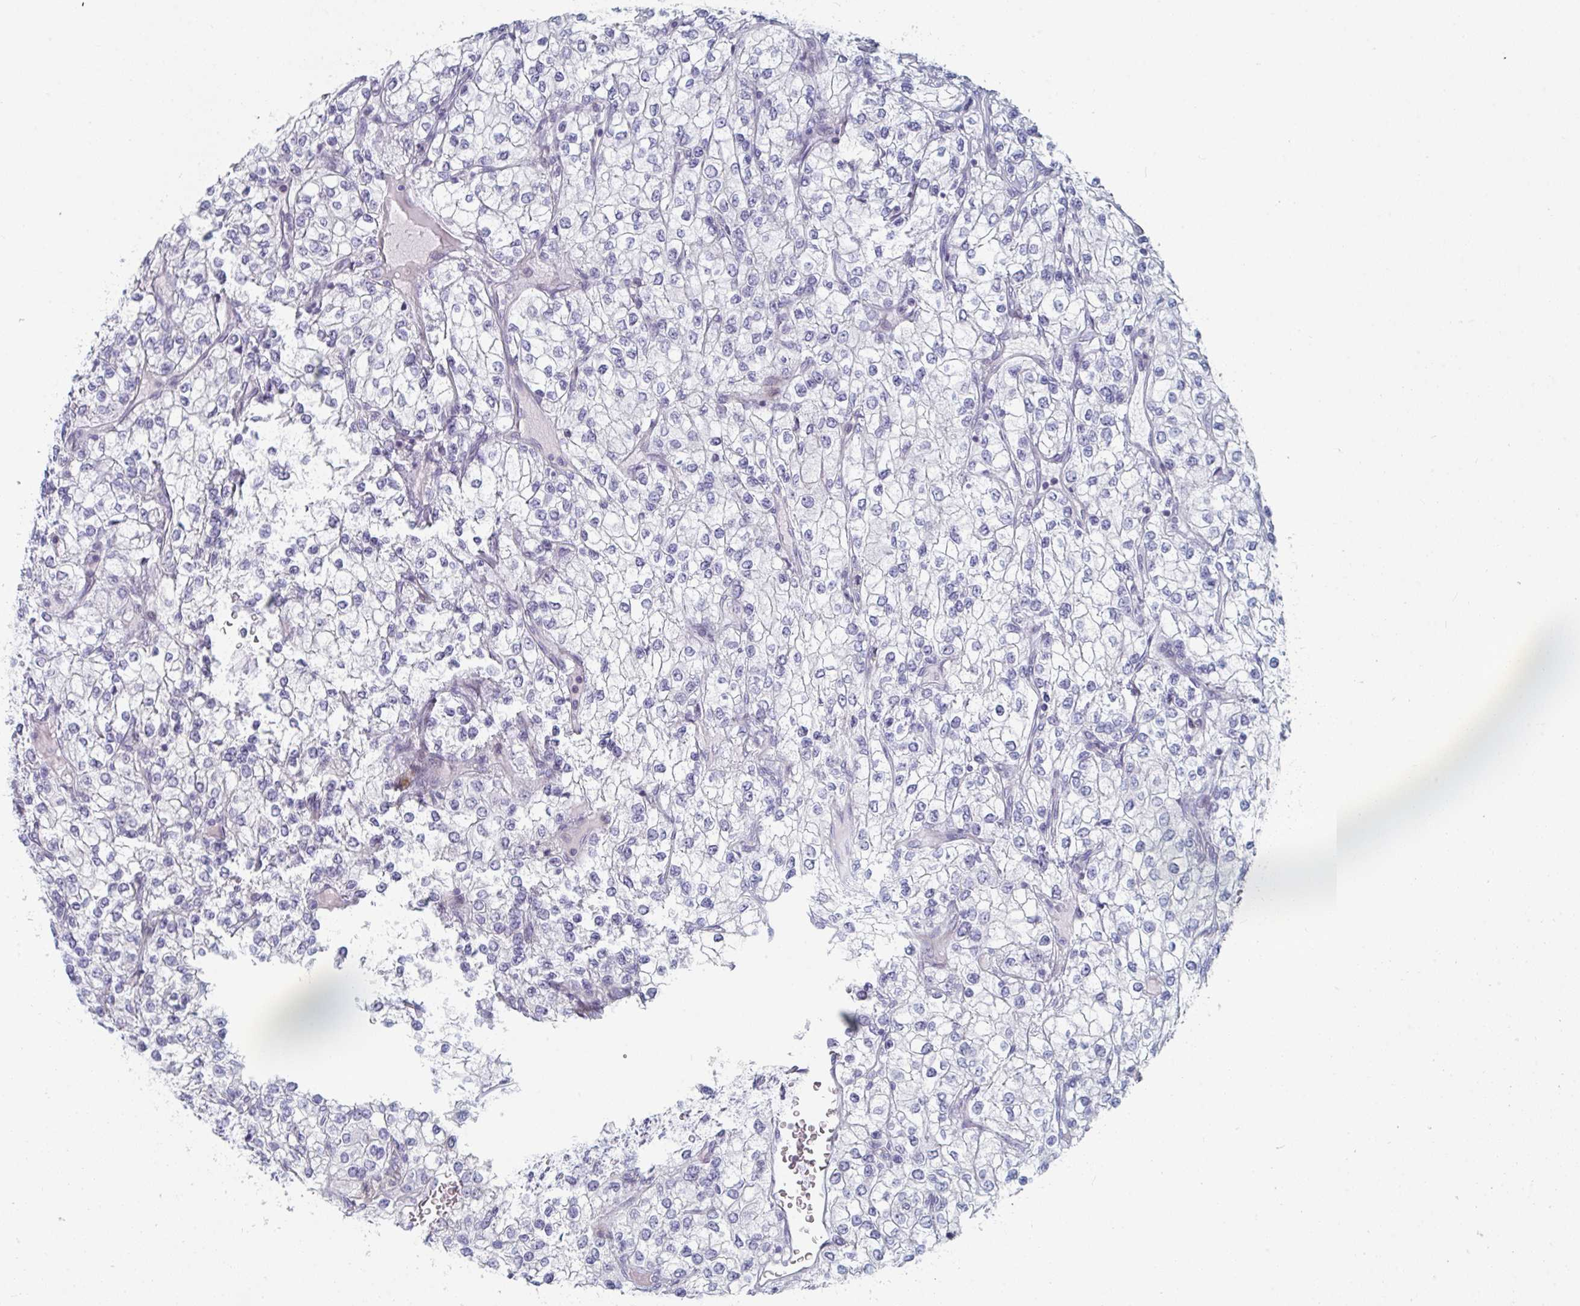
{"staining": {"intensity": "negative", "quantity": "none", "location": "none"}, "tissue": "renal cancer", "cell_type": "Tumor cells", "image_type": "cancer", "snomed": [{"axis": "morphology", "description": "Adenocarcinoma, NOS"}, {"axis": "topography", "description": "Kidney"}], "caption": "Image shows no significant protein expression in tumor cells of renal cancer (adenocarcinoma). The staining is performed using DAB (3,3'-diaminobenzidine) brown chromogen with nuclei counter-stained in using hematoxylin.", "gene": "NR1H2", "patient": {"sex": "male", "age": 80}}